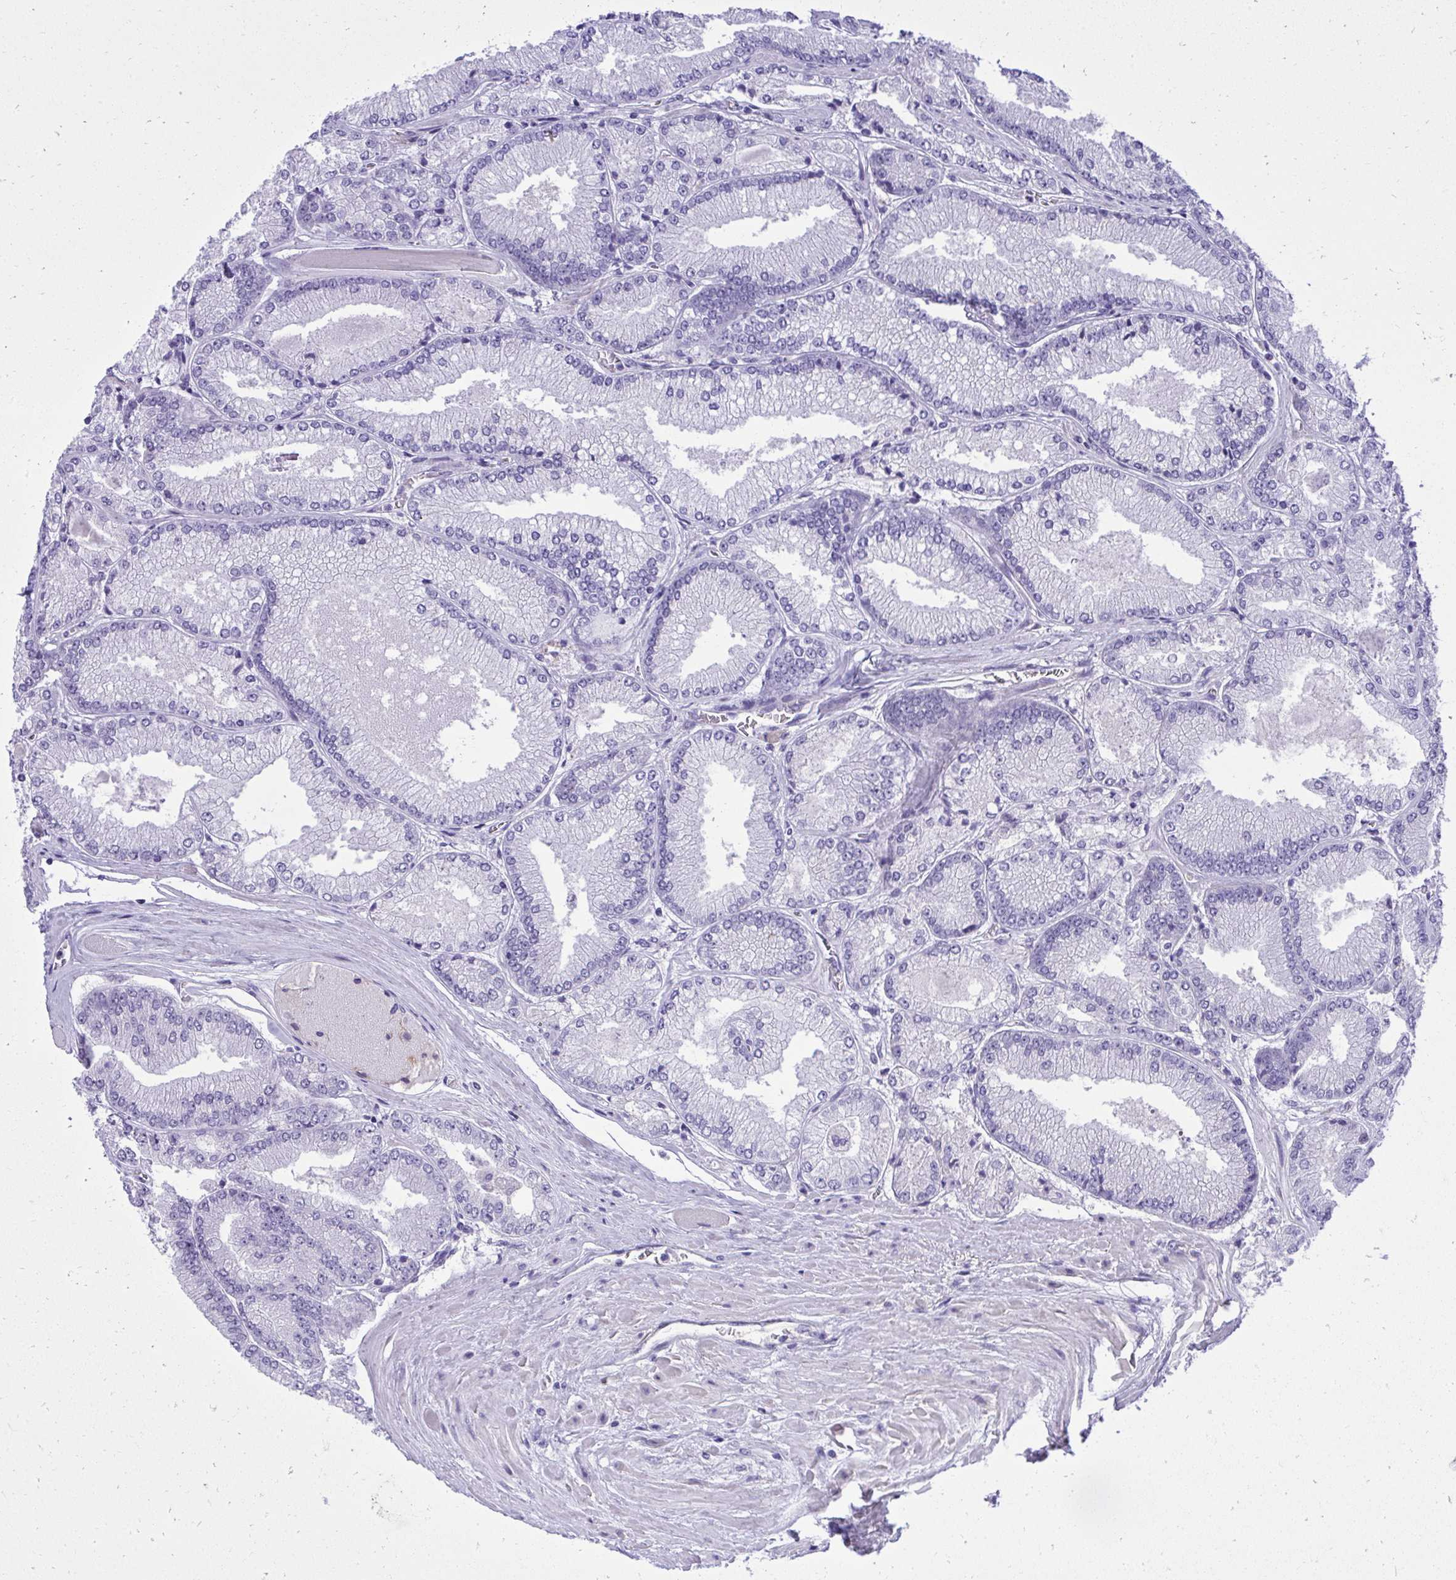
{"staining": {"intensity": "negative", "quantity": "none", "location": "none"}, "tissue": "prostate cancer", "cell_type": "Tumor cells", "image_type": "cancer", "snomed": [{"axis": "morphology", "description": "Adenocarcinoma, Low grade"}, {"axis": "topography", "description": "Prostate"}], "caption": "Prostate cancer stained for a protein using immunohistochemistry exhibits no staining tumor cells.", "gene": "PITPNM3", "patient": {"sex": "male", "age": 67}}